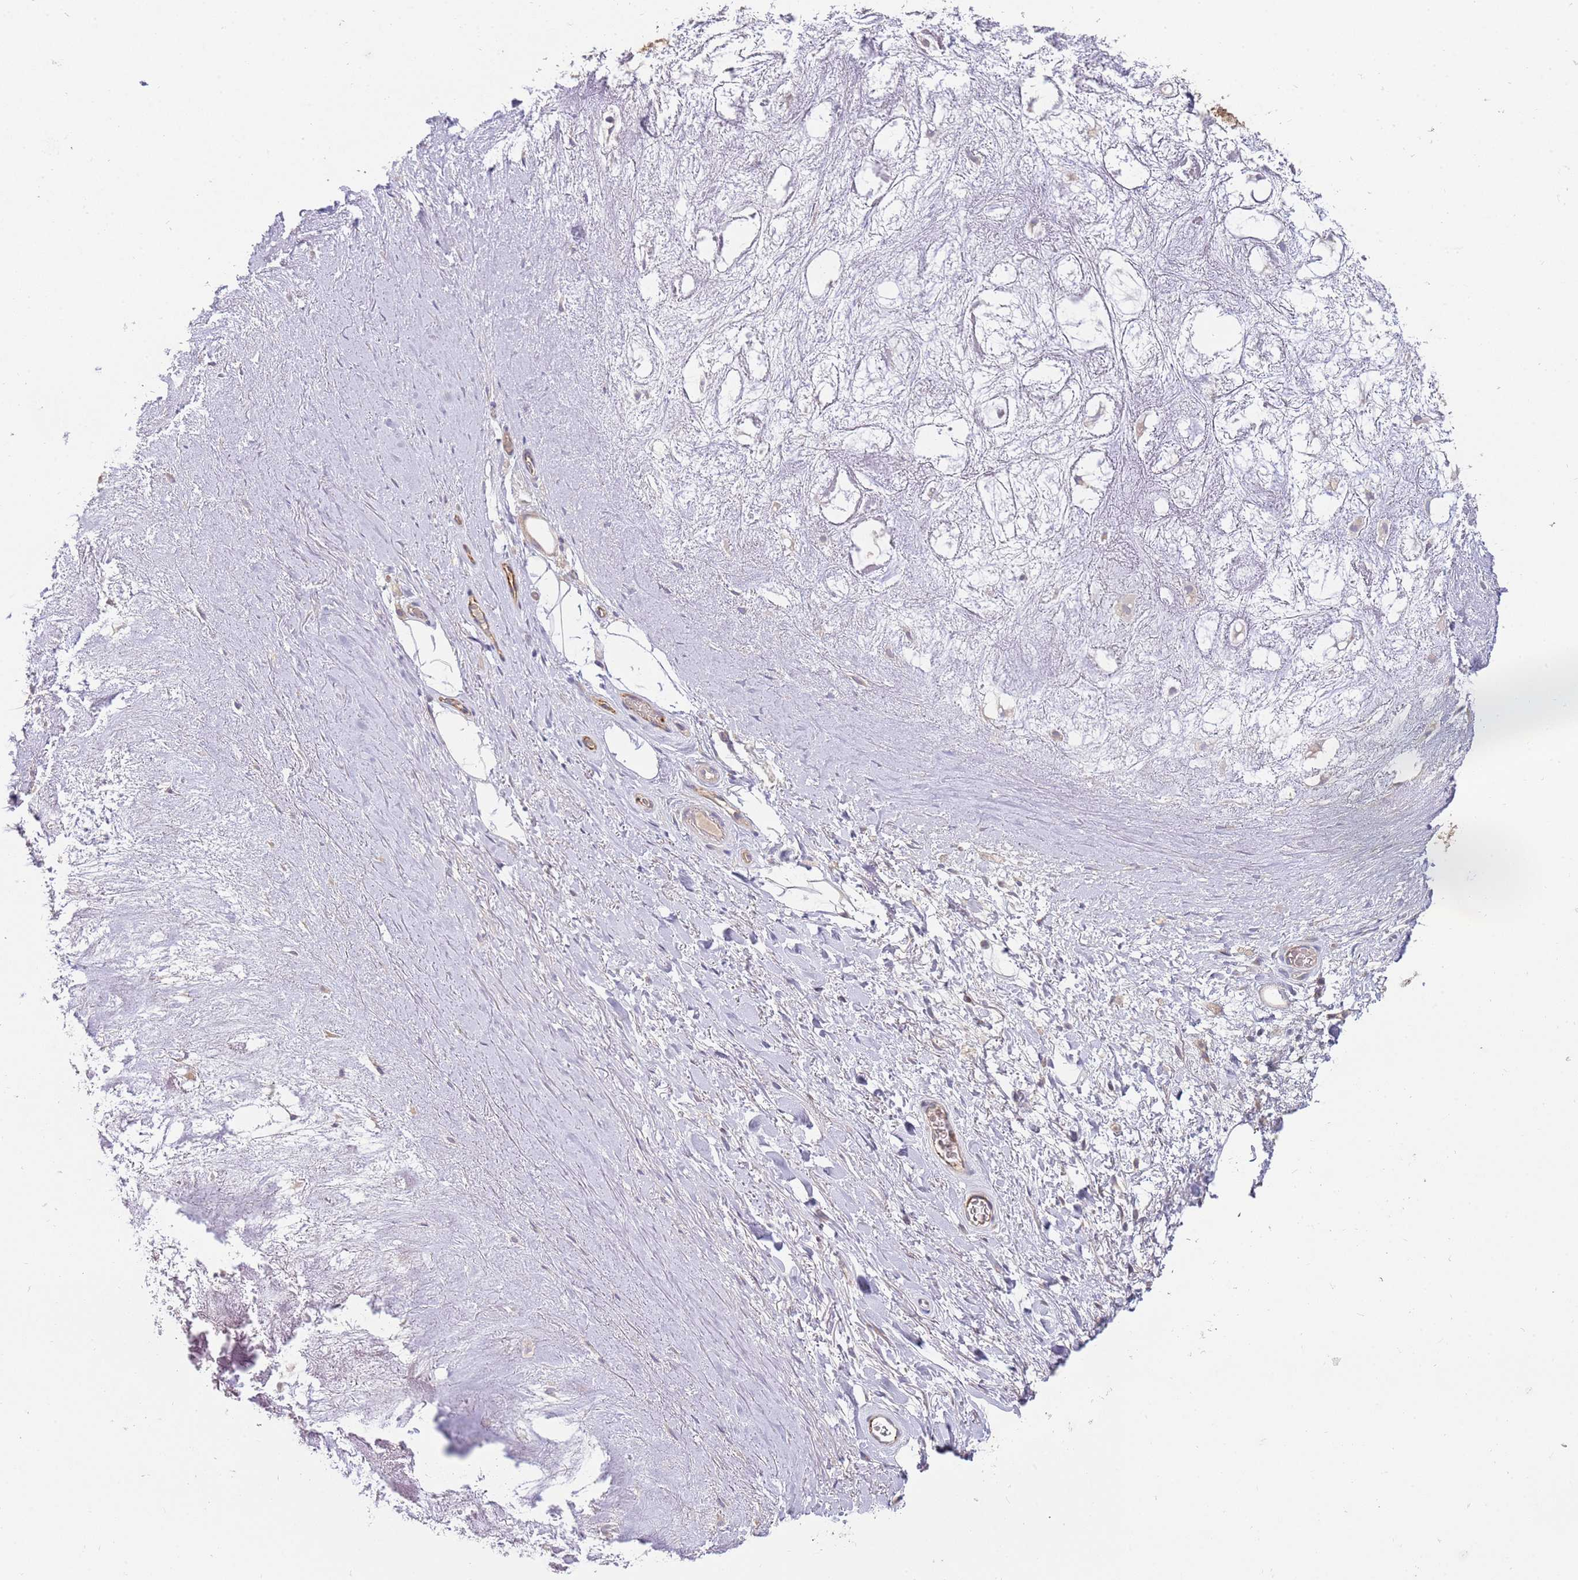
{"staining": {"intensity": "negative", "quantity": "none", "location": "none"}, "tissue": "adipose tissue", "cell_type": "Adipocytes", "image_type": "normal", "snomed": [{"axis": "morphology", "description": "Normal tissue, NOS"}, {"axis": "topography", "description": "Cartilage tissue"}], "caption": "This is an immunohistochemistry (IHC) image of benign adipose tissue. There is no staining in adipocytes.", "gene": "NMUR2", "patient": {"sex": "male", "age": 81}}